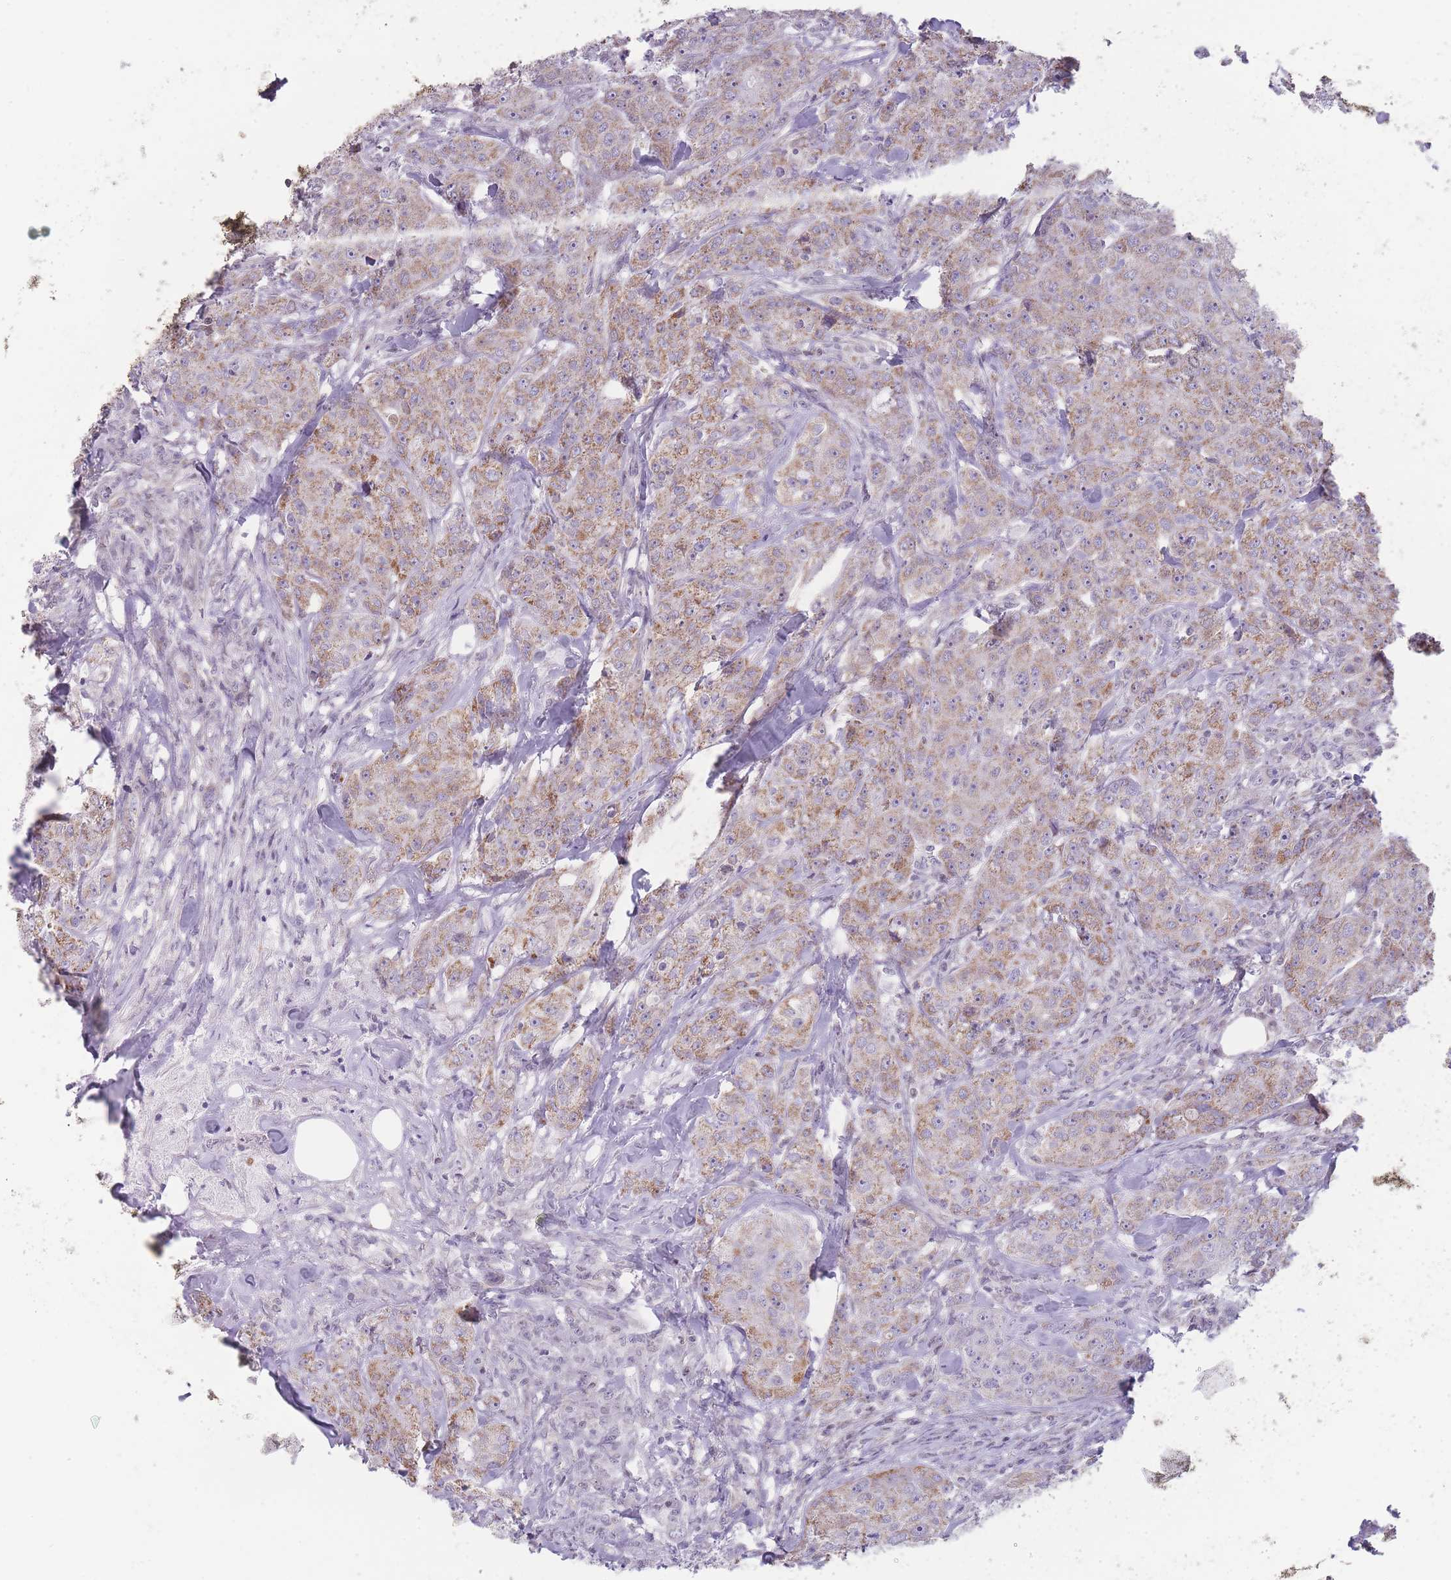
{"staining": {"intensity": "moderate", "quantity": ">75%", "location": "cytoplasmic/membranous"}, "tissue": "breast cancer", "cell_type": "Tumor cells", "image_type": "cancer", "snomed": [{"axis": "morphology", "description": "Duct carcinoma"}, {"axis": "topography", "description": "Breast"}], "caption": "A brown stain labels moderate cytoplasmic/membranous staining of a protein in human breast cancer (infiltrating ductal carcinoma) tumor cells.", "gene": "ZBTB24", "patient": {"sex": "female", "age": 43}}